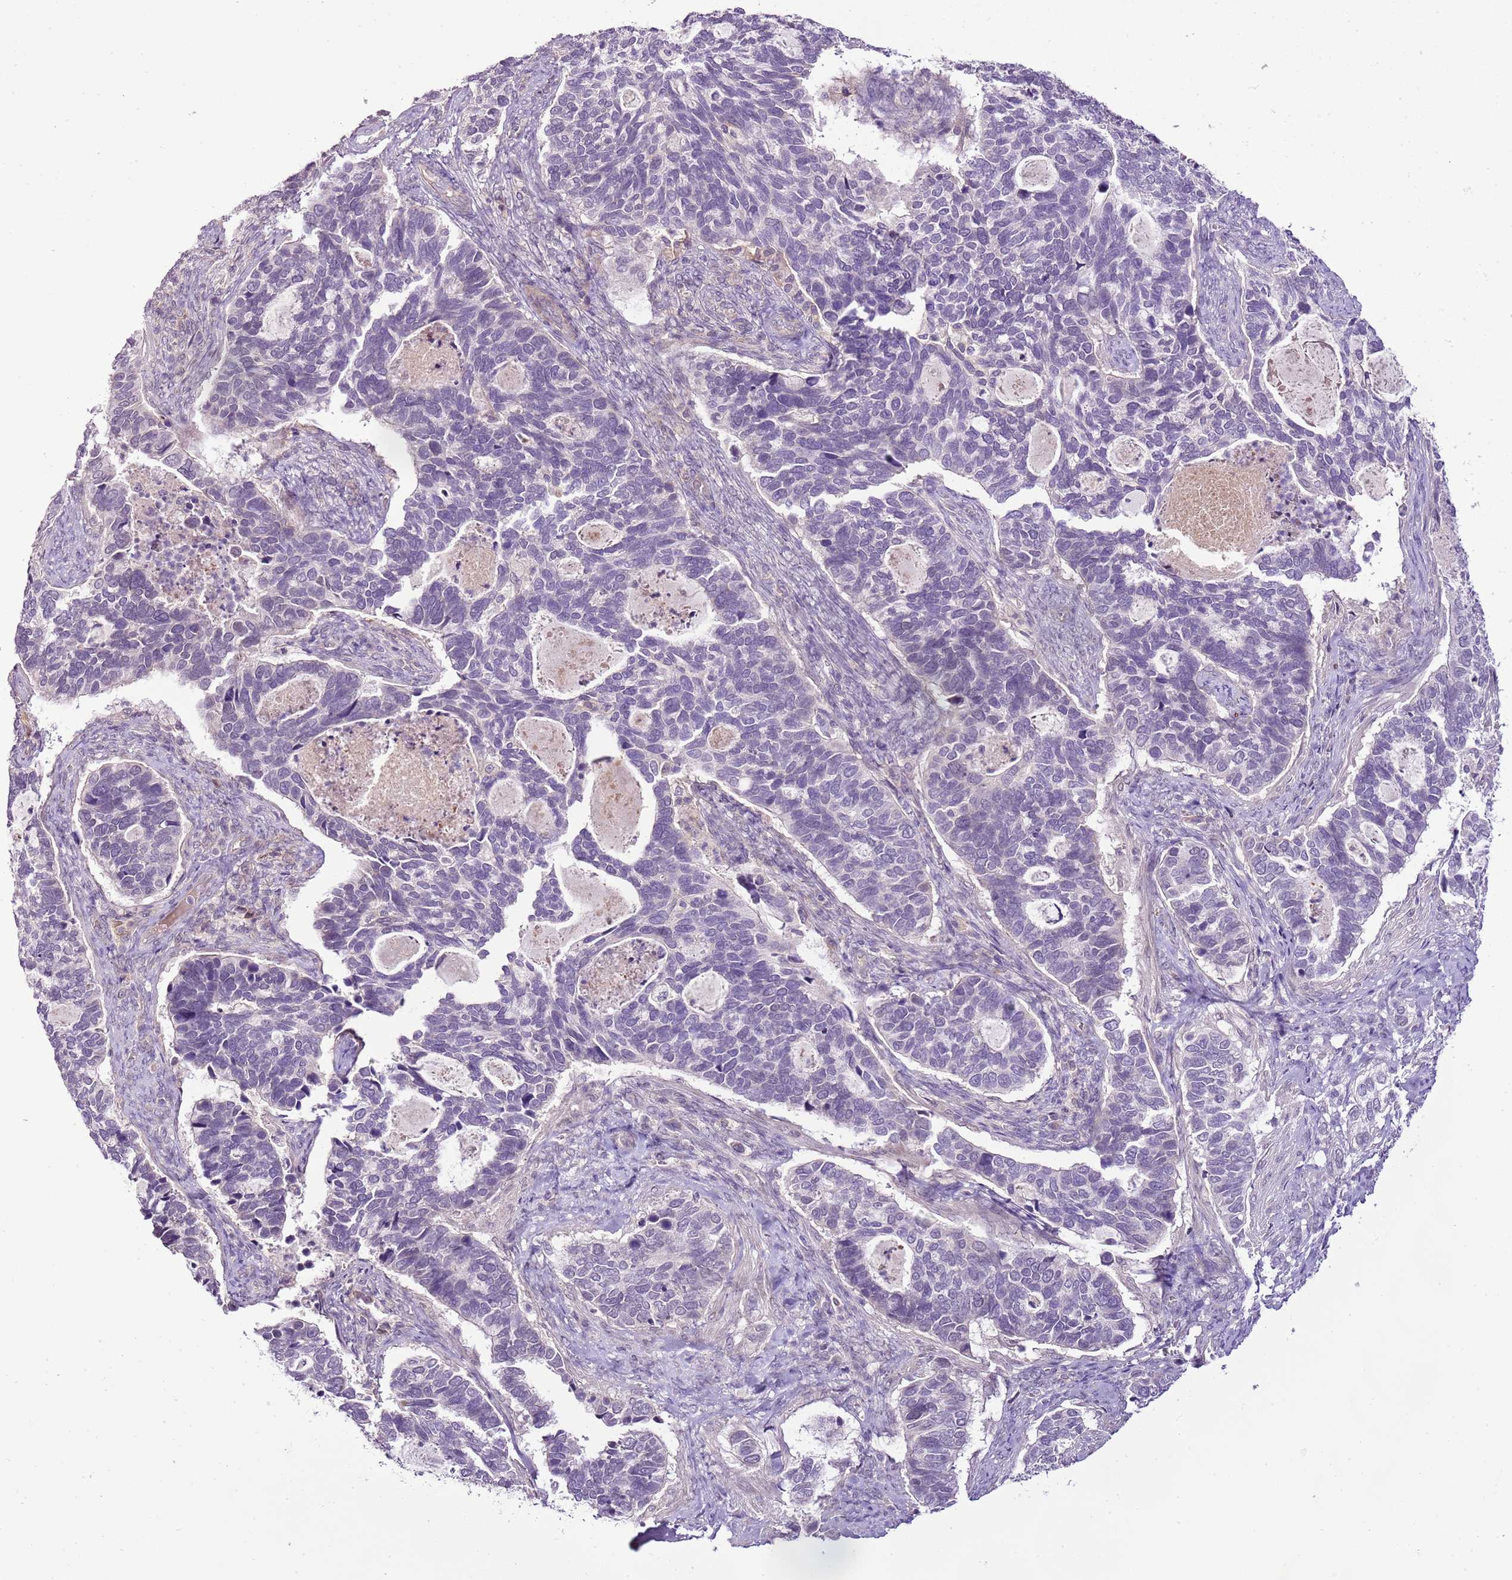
{"staining": {"intensity": "negative", "quantity": "none", "location": "none"}, "tissue": "cervical cancer", "cell_type": "Tumor cells", "image_type": "cancer", "snomed": [{"axis": "morphology", "description": "Squamous cell carcinoma, NOS"}, {"axis": "topography", "description": "Cervix"}], "caption": "High power microscopy histopathology image of an IHC image of cervical squamous cell carcinoma, revealing no significant staining in tumor cells.", "gene": "CMKLR1", "patient": {"sex": "female", "age": 38}}